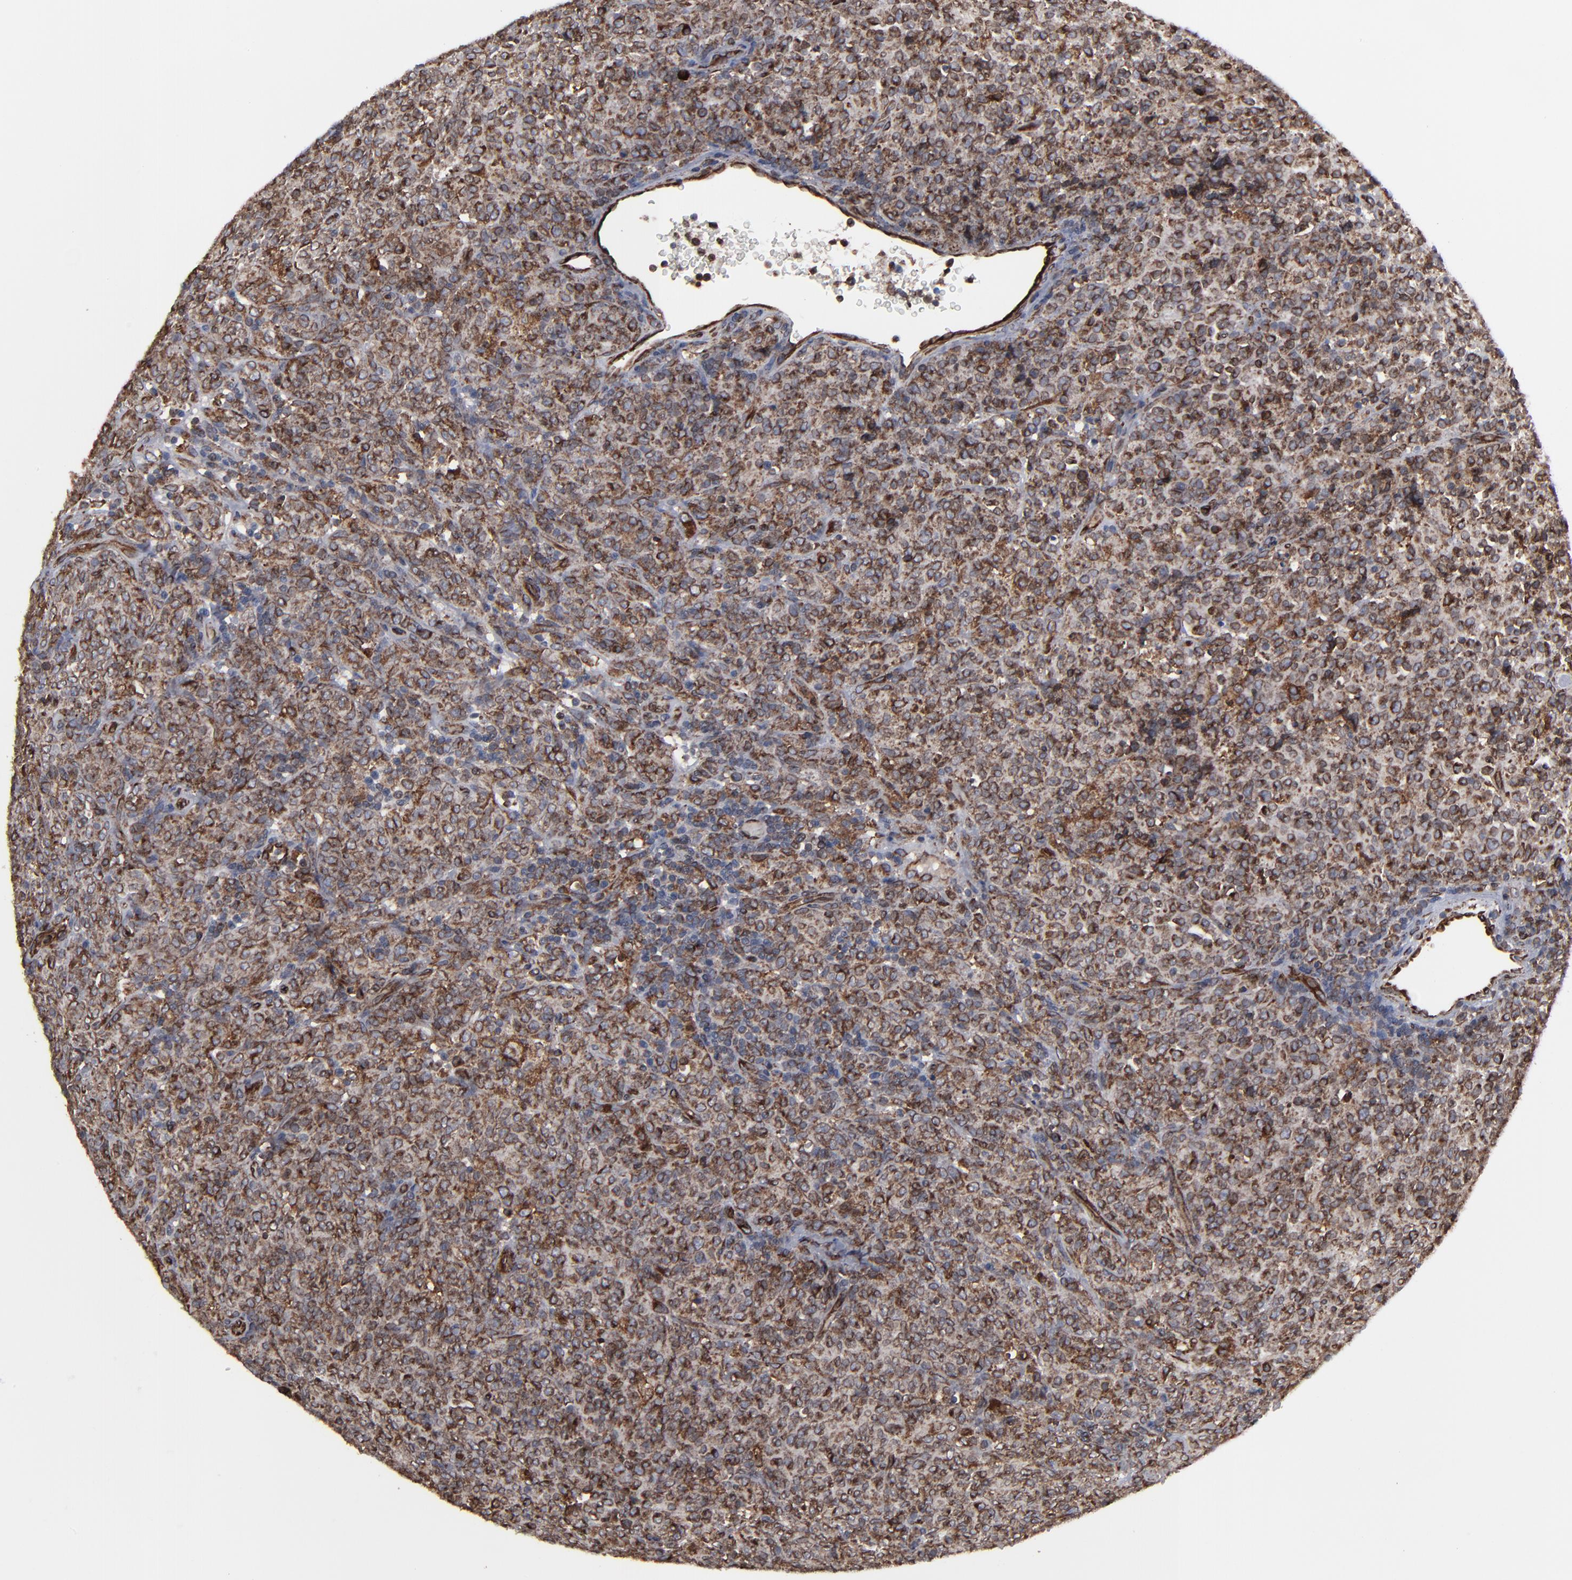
{"staining": {"intensity": "moderate", "quantity": "<25%", "location": "cytoplasmic/membranous"}, "tissue": "lymphoma", "cell_type": "Tumor cells", "image_type": "cancer", "snomed": [{"axis": "morphology", "description": "Malignant lymphoma, non-Hodgkin's type, High grade"}, {"axis": "topography", "description": "Tonsil"}], "caption": "Lymphoma was stained to show a protein in brown. There is low levels of moderate cytoplasmic/membranous staining in approximately <25% of tumor cells. (DAB IHC, brown staining for protein, blue staining for nuclei).", "gene": "CNIH1", "patient": {"sex": "female", "age": 36}}